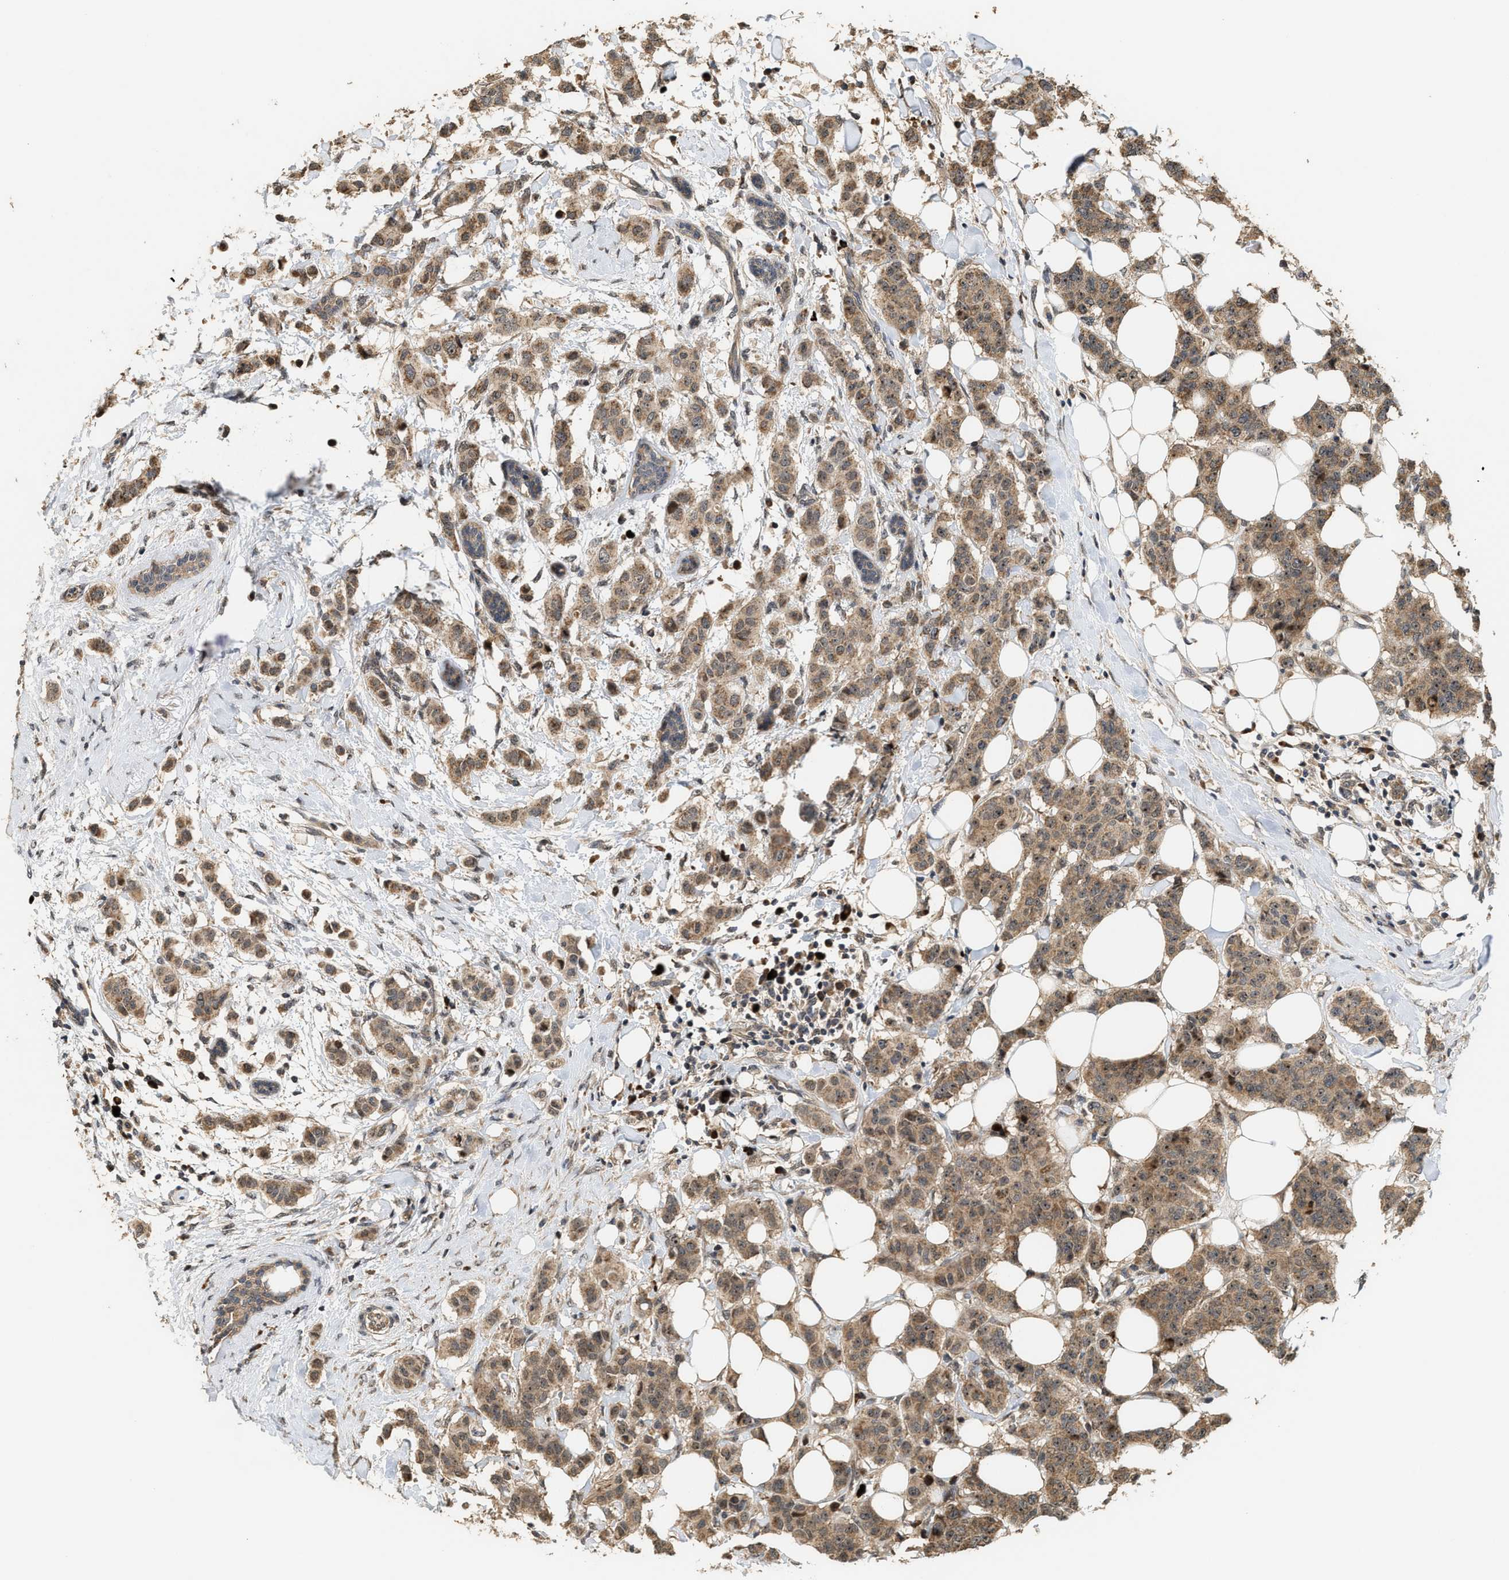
{"staining": {"intensity": "moderate", "quantity": ">75%", "location": "cytoplasmic/membranous,nuclear"}, "tissue": "breast cancer", "cell_type": "Tumor cells", "image_type": "cancer", "snomed": [{"axis": "morphology", "description": "Duct carcinoma"}, {"axis": "topography", "description": "Breast"}], "caption": "Breast infiltrating ductal carcinoma stained with a brown dye demonstrates moderate cytoplasmic/membranous and nuclear positive staining in approximately >75% of tumor cells.", "gene": "ELP2", "patient": {"sex": "female", "age": 40}}